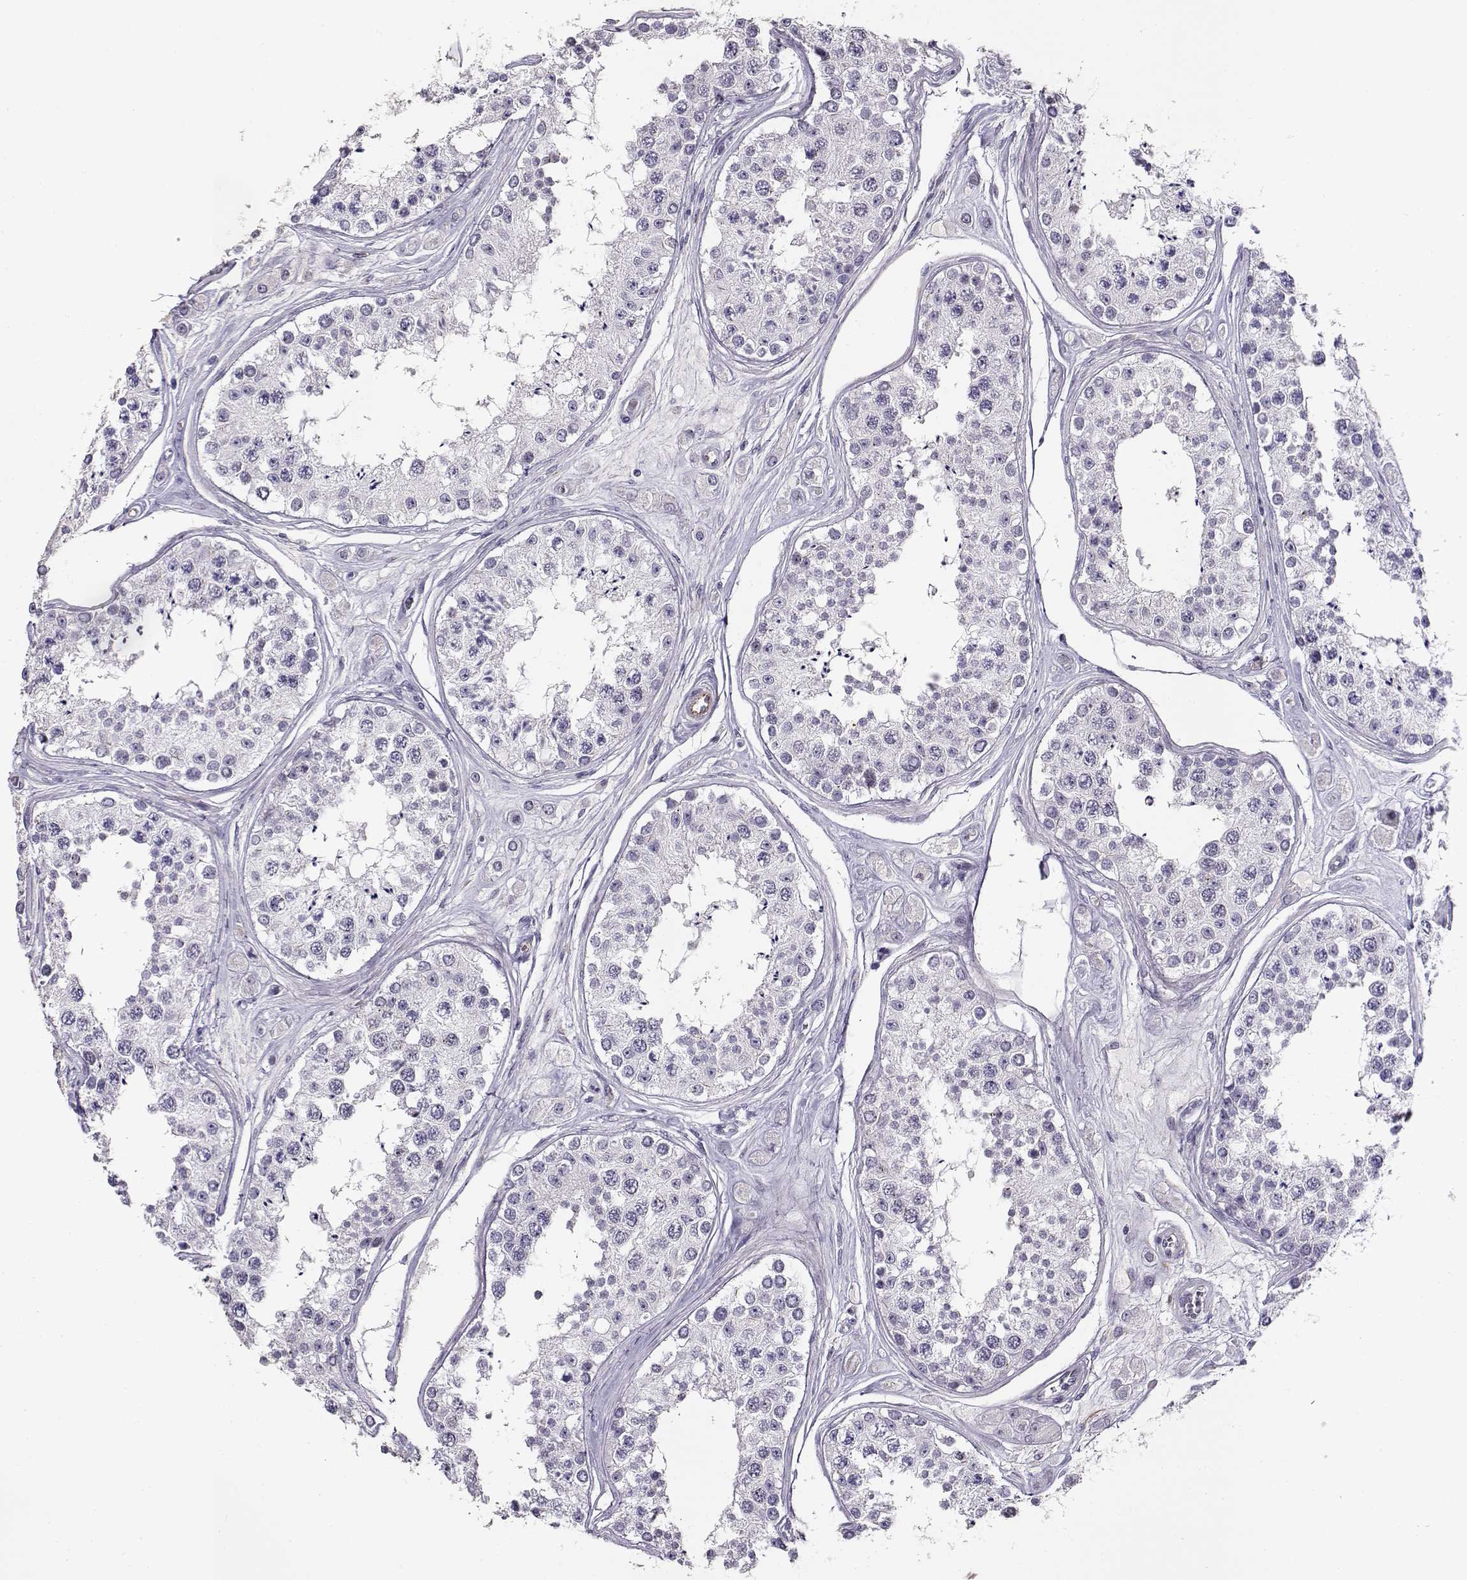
{"staining": {"intensity": "negative", "quantity": "none", "location": "none"}, "tissue": "testis", "cell_type": "Cells in seminiferous ducts", "image_type": "normal", "snomed": [{"axis": "morphology", "description": "Normal tissue, NOS"}, {"axis": "topography", "description": "Testis"}], "caption": "The micrograph reveals no significant staining in cells in seminiferous ducts of testis. The staining is performed using DAB (3,3'-diaminobenzidine) brown chromogen with nuclei counter-stained in using hematoxylin.", "gene": "NPW", "patient": {"sex": "male", "age": 25}}